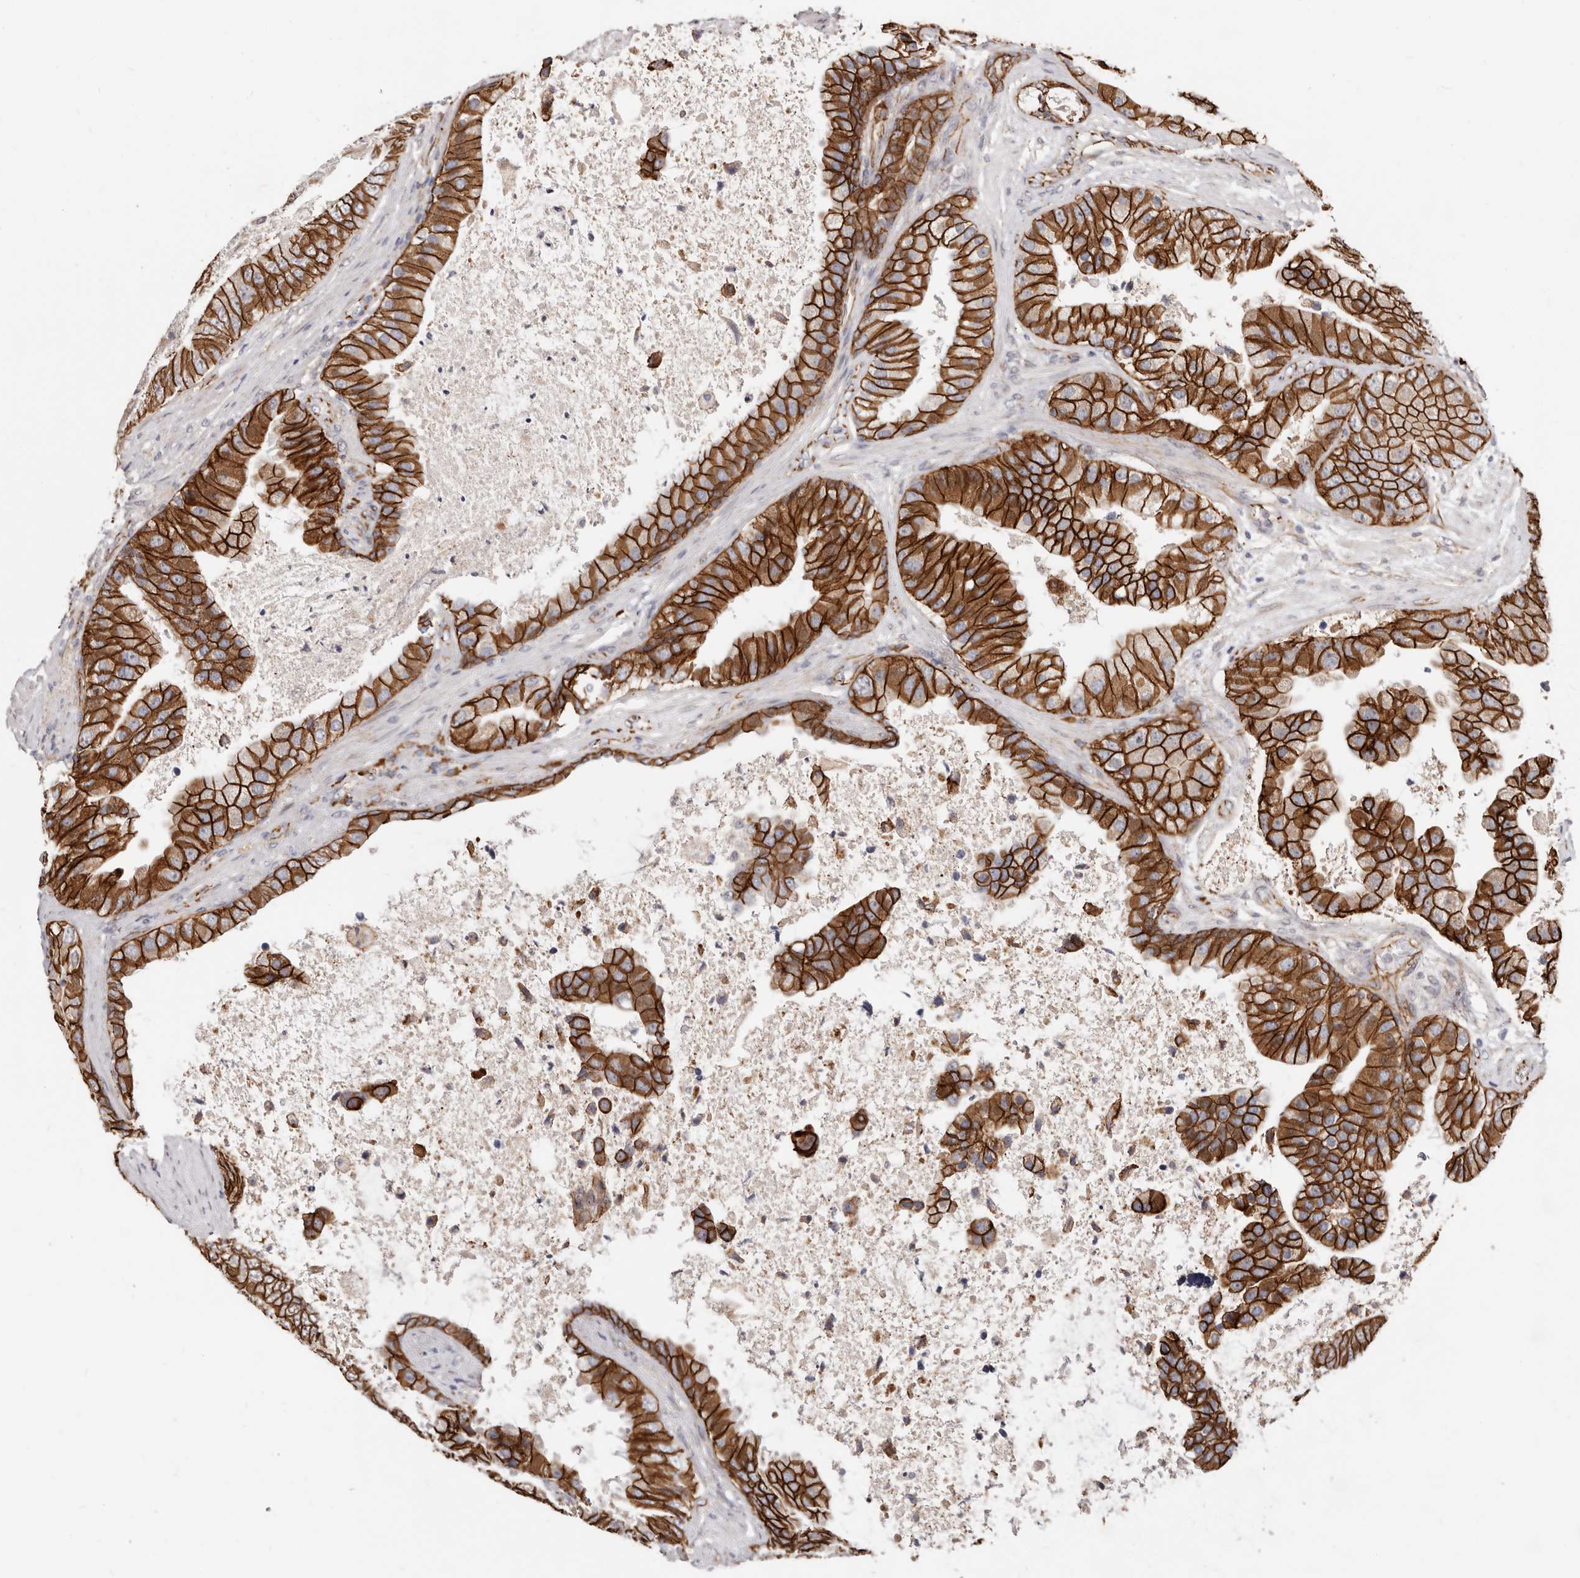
{"staining": {"intensity": "strong", "quantity": ">75%", "location": "cytoplasmic/membranous"}, "tissue": "prostate cancer", "cell_type": "Tumor cells", "image_type": "cancer", "snomed": [{"axis": "morphology", "description": "Adenocarcinoma, High grade"}, {"axis": "topography", "description": "Prostate"}], "caption": "IHC photomicrograph of human adenocarcinoma (high-grade) (prostate) stained for a protein (brown), which demonstrates high levels of strong cytoplasmic/membranous staining in about >75% of tumor cells.", "gene": "CTNNB1", "patient": {"sex": "male", "age": 70}}